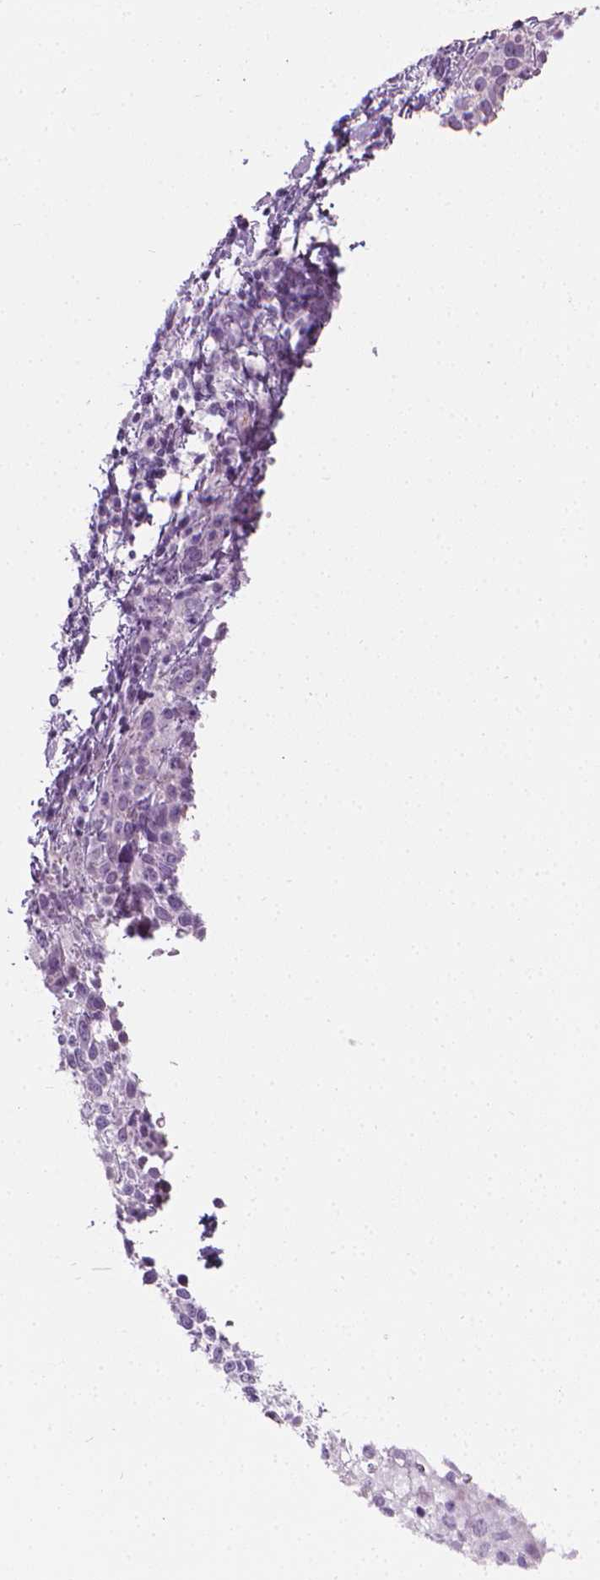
{"staining": {"intensity": "negative", "quantity": "none", "location": "none"}, "tissue": "cervical cancer", "cell_type": "Tumor cells", "image_type": "cancer", "snomed": [{"axis": "morphology", "description": "Squamous cell carcinoma, NOS"}, {"axis": "topography", "description": "Cervix"}], "caption": "IHC photomicrograph of neoplastic tissue: cervical squamous cell carcinoma stained with DAB (3,3'-diaminobenzidine) exhibits no significant protein positivity in tumor cells.", "gene": "SCG3", "patient": {"sex": "female", "age": 61}}